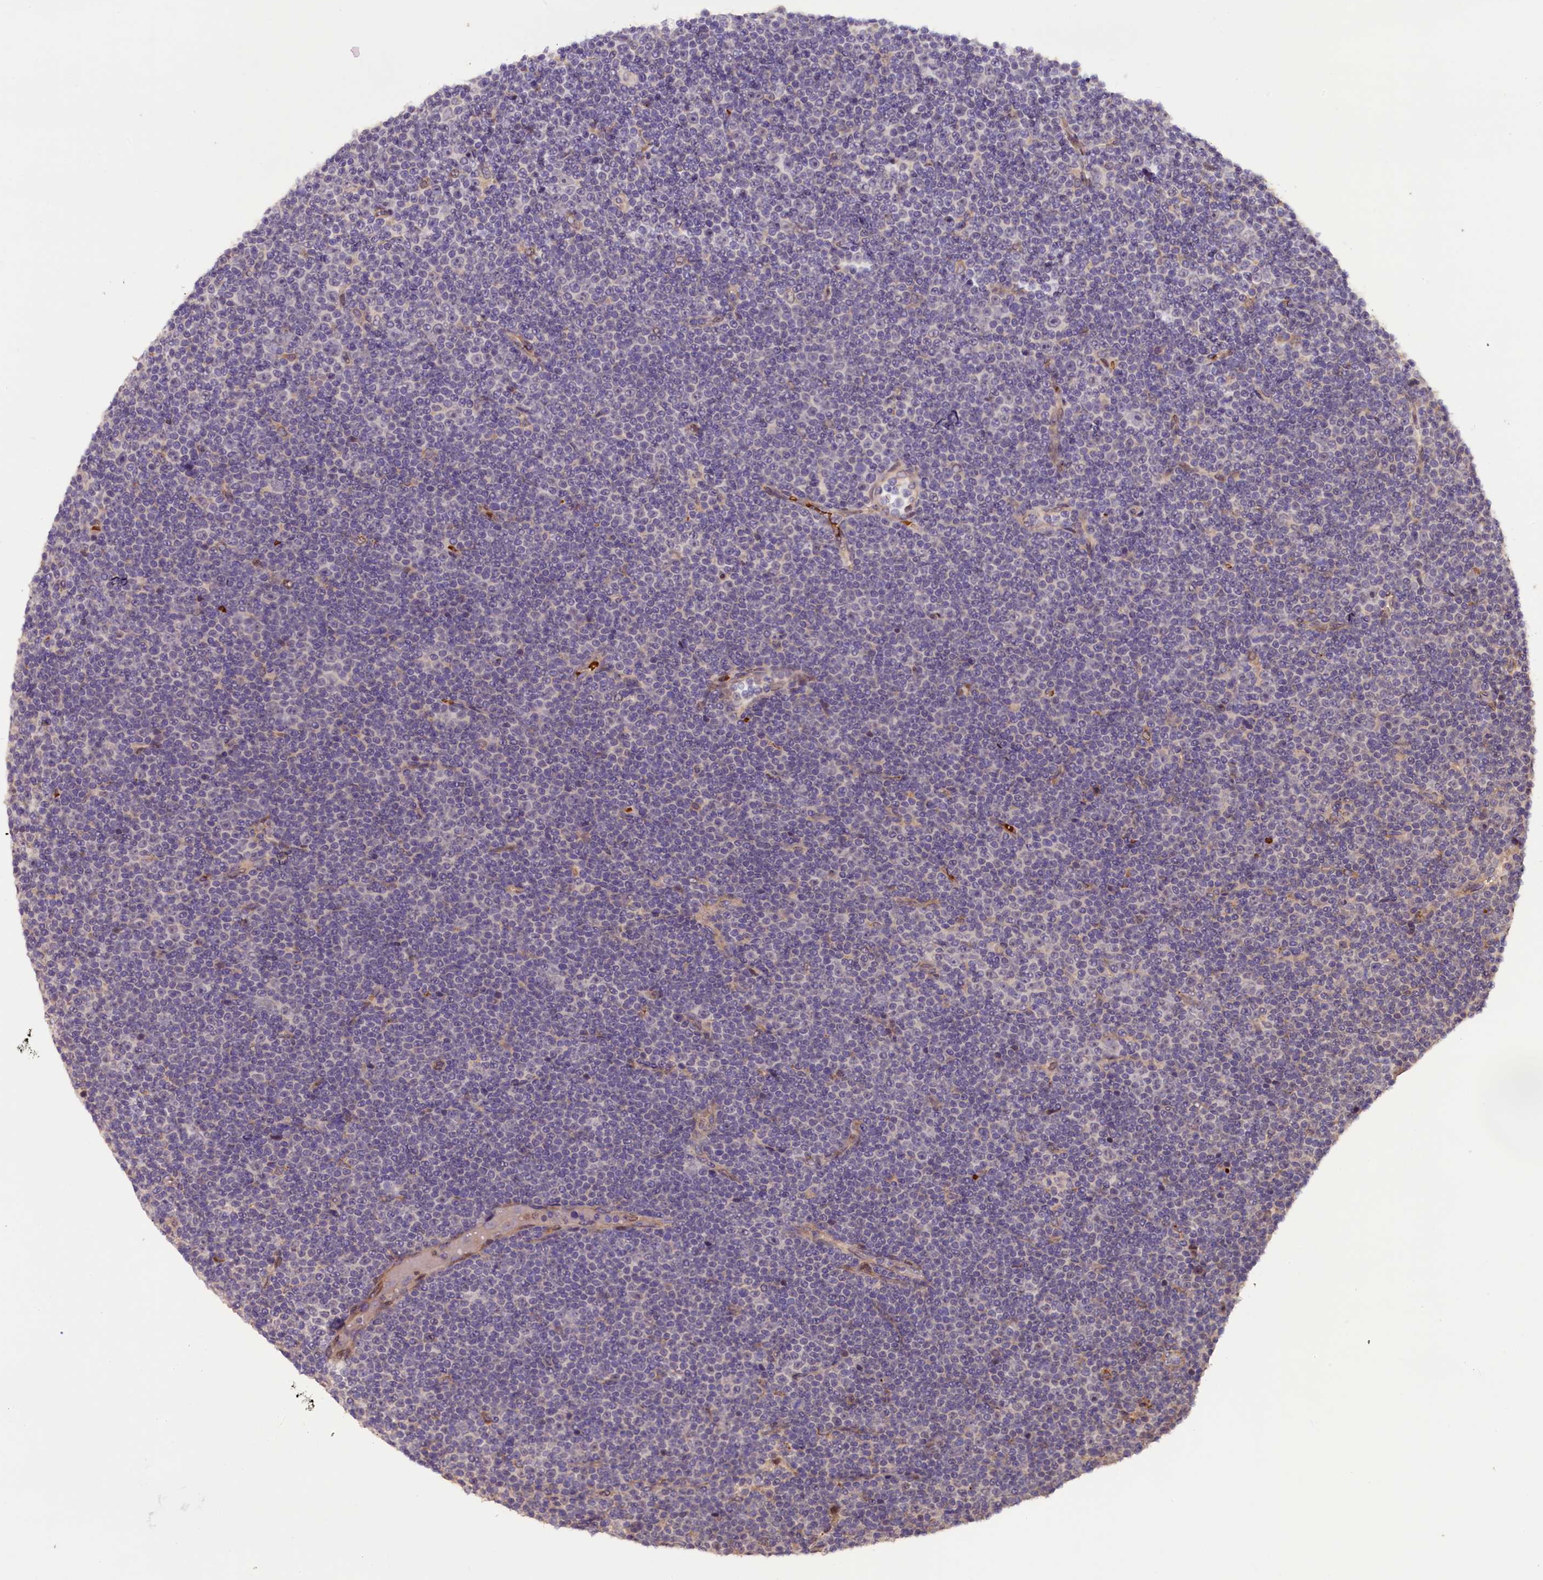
{"staining": {"intensity": "negative", "quantity": "none", "location": "none"}, "tissue": "lymphoma", "cell_type": "Tumor cells", "image_type": "cancer", "snomed": [{"axis": "morphology", "description": "Malignant lymphoma, non-Hodgkin's type, Low grade"}, {"axis": "topography", "description": "Lymph node"}], "caption": "Image shows no significant protein positivity in tumor cells of malignant lymphoma, non-Hodgkin's type (low-grade).", "gene": "CCDC9B", "patient": {"sex": "female", "age": 67}}